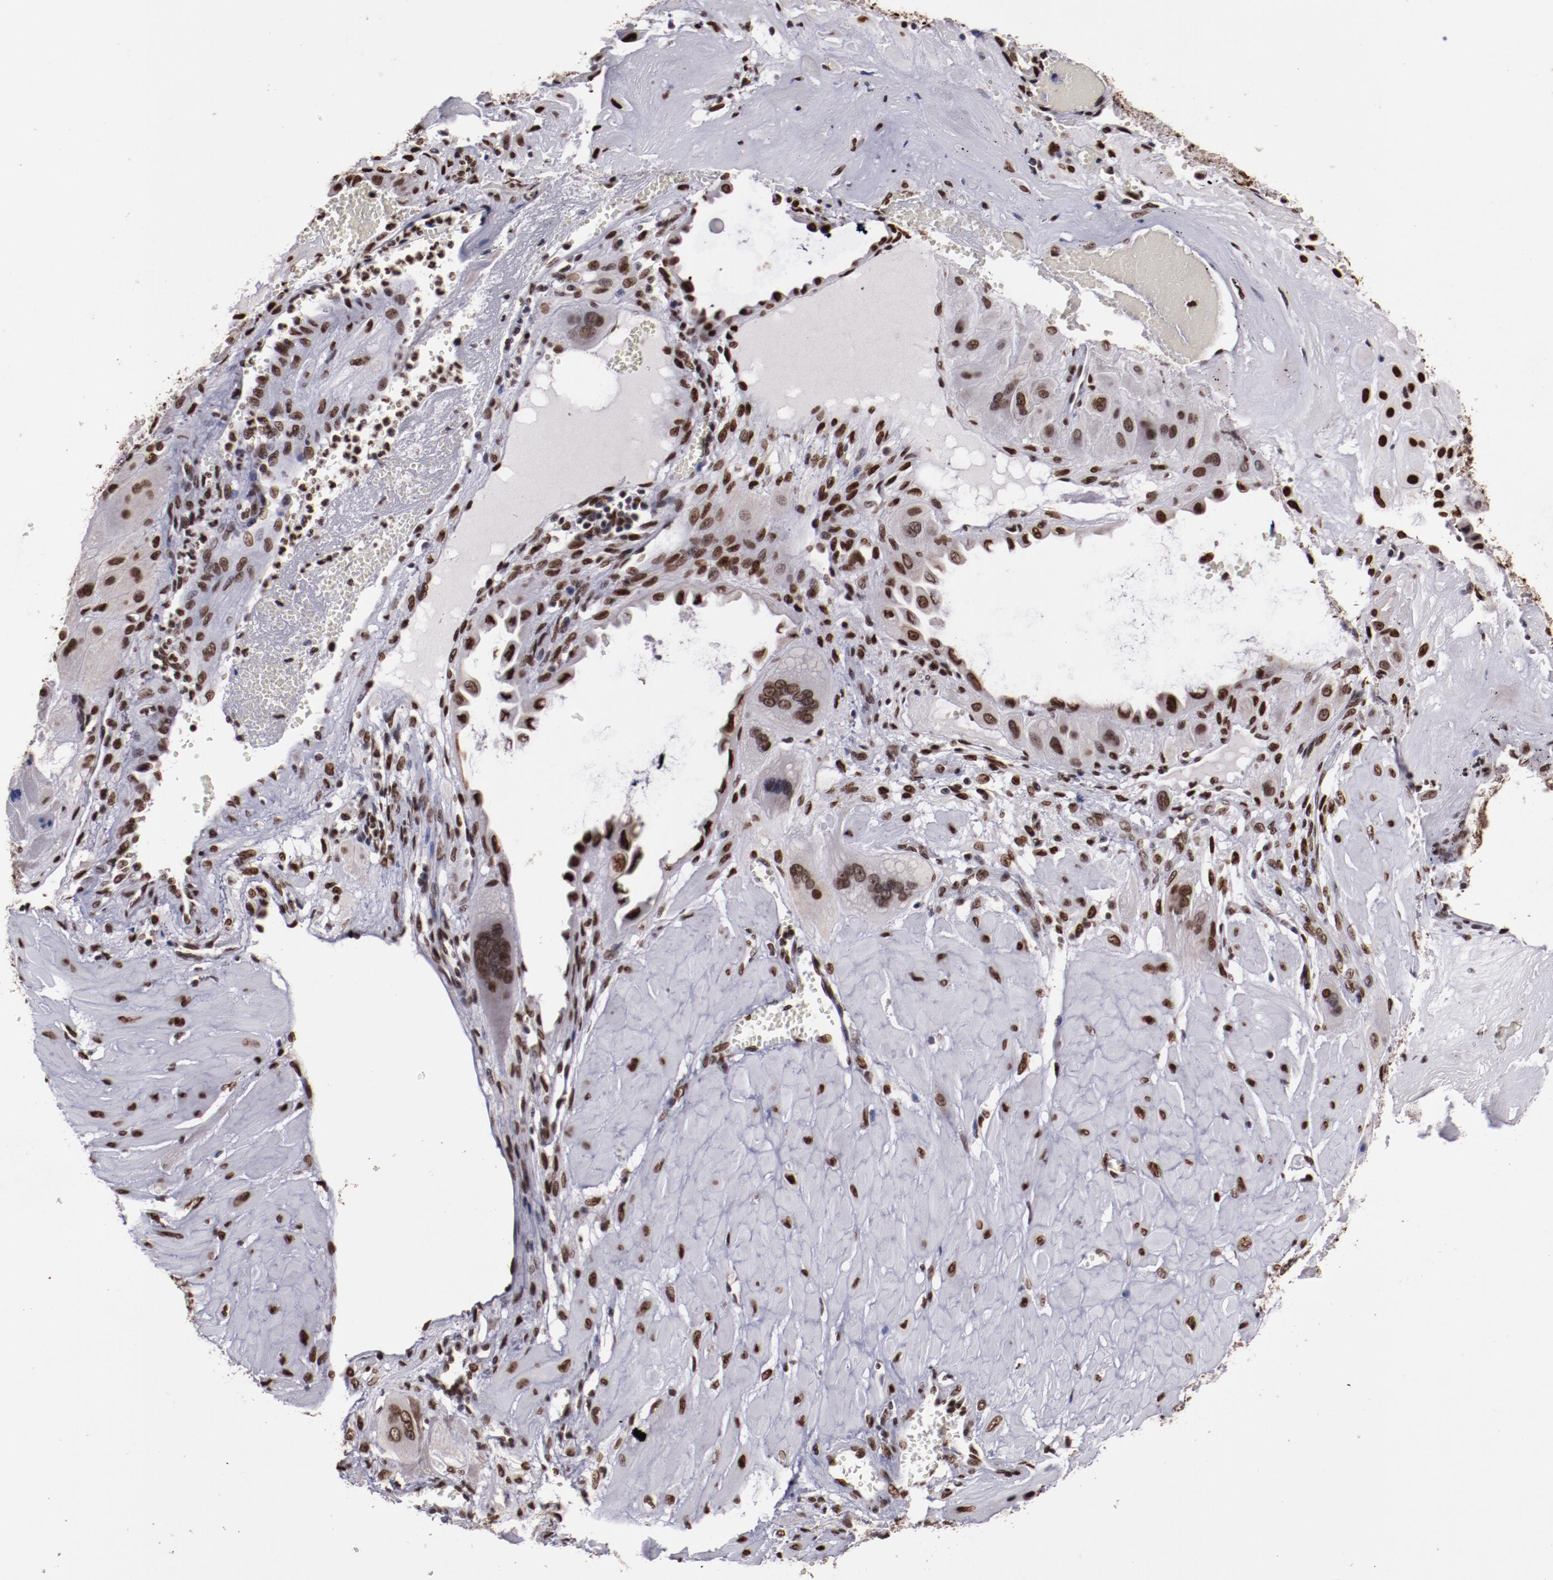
{"staining": {"intensity": "strong", "quantity": ">75%", "location": "nuclear"}, "tissue": "cervical cancer", "cell_type": "Tumor cells", "image_type": "cancer", "snomed": [{"axis": "morphology", "description": "Squamous cell carcinoma, NOS"}, {"axis": "topography", "description": "Cervix"}], "caption": "DAB (3,3'-diaminobenzidine) immunohistochemical staining of human cervical cancer exhibits strong nuclear protein positivity in about >75% of tumor cells.", "gene": "APEX1", "patient": {"sex": "female", "age": 34}}